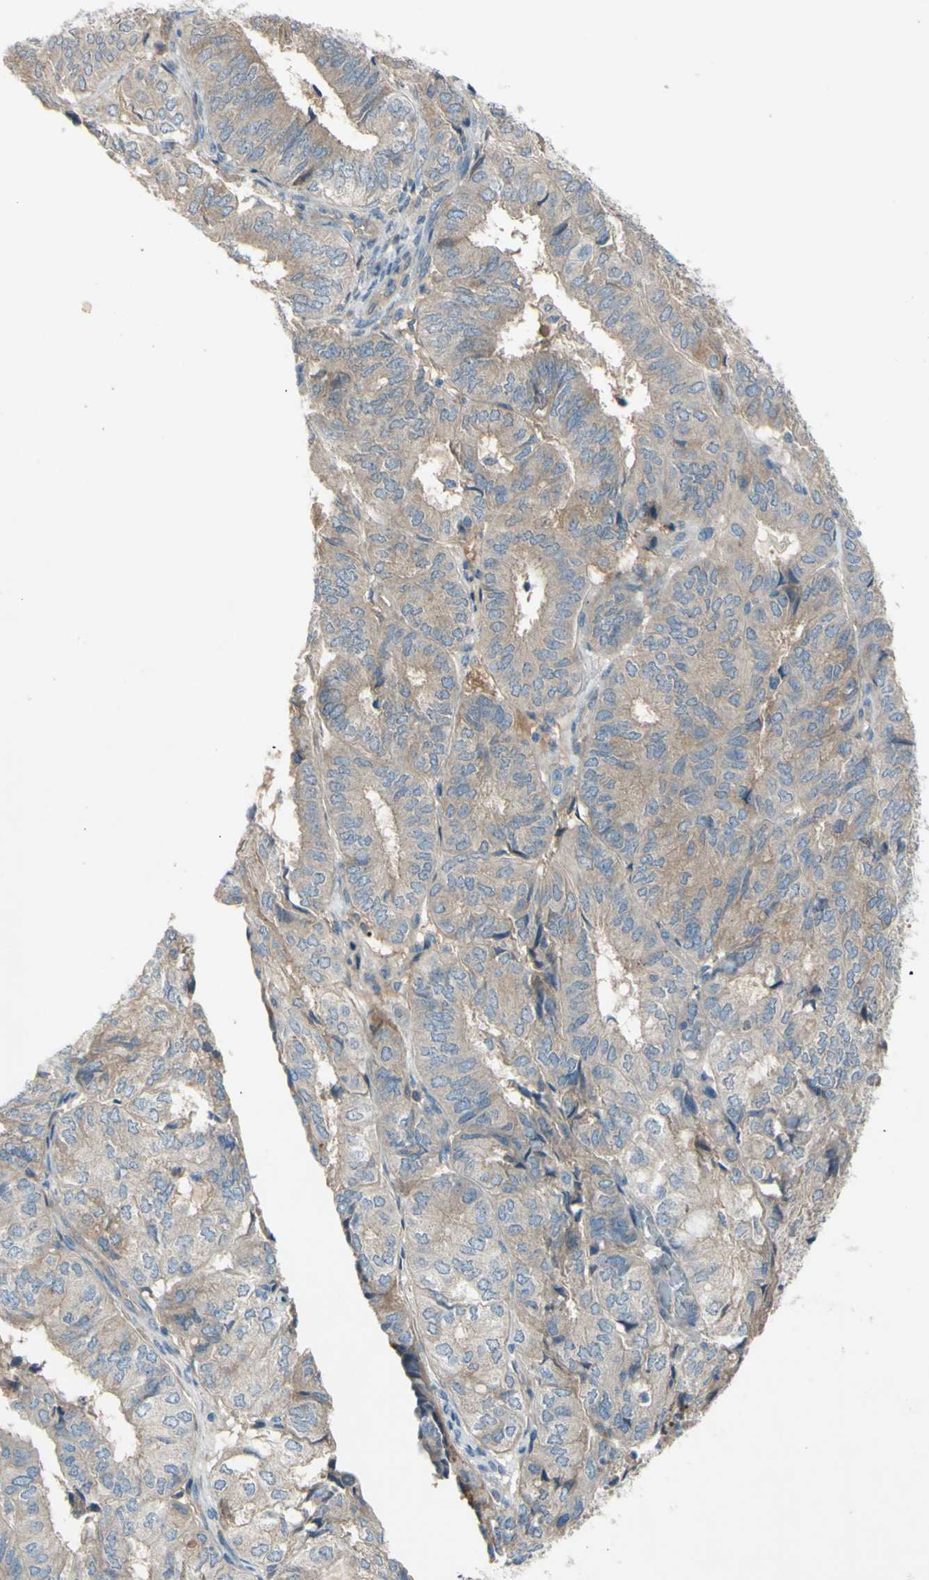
{"staining": {"intensity": "weak", "quantity": "<25%", "location": "cytoplasmic/membranous"}, "tissue": "endometrial cancer", "cell_type": "Tumor cells", "image_type": "cancer", "snomed": [{"axis": "morphology", "description": "Adenocarcinoma, NOS"}, {"axis": "topography", "description": "Uterus"}], "caption": "Histopathology image shows no protein positivity in tumor cells of endometrial cancer tissue.", "gene": "ATRN", "patient": {"sex": "female", "age": 60}}